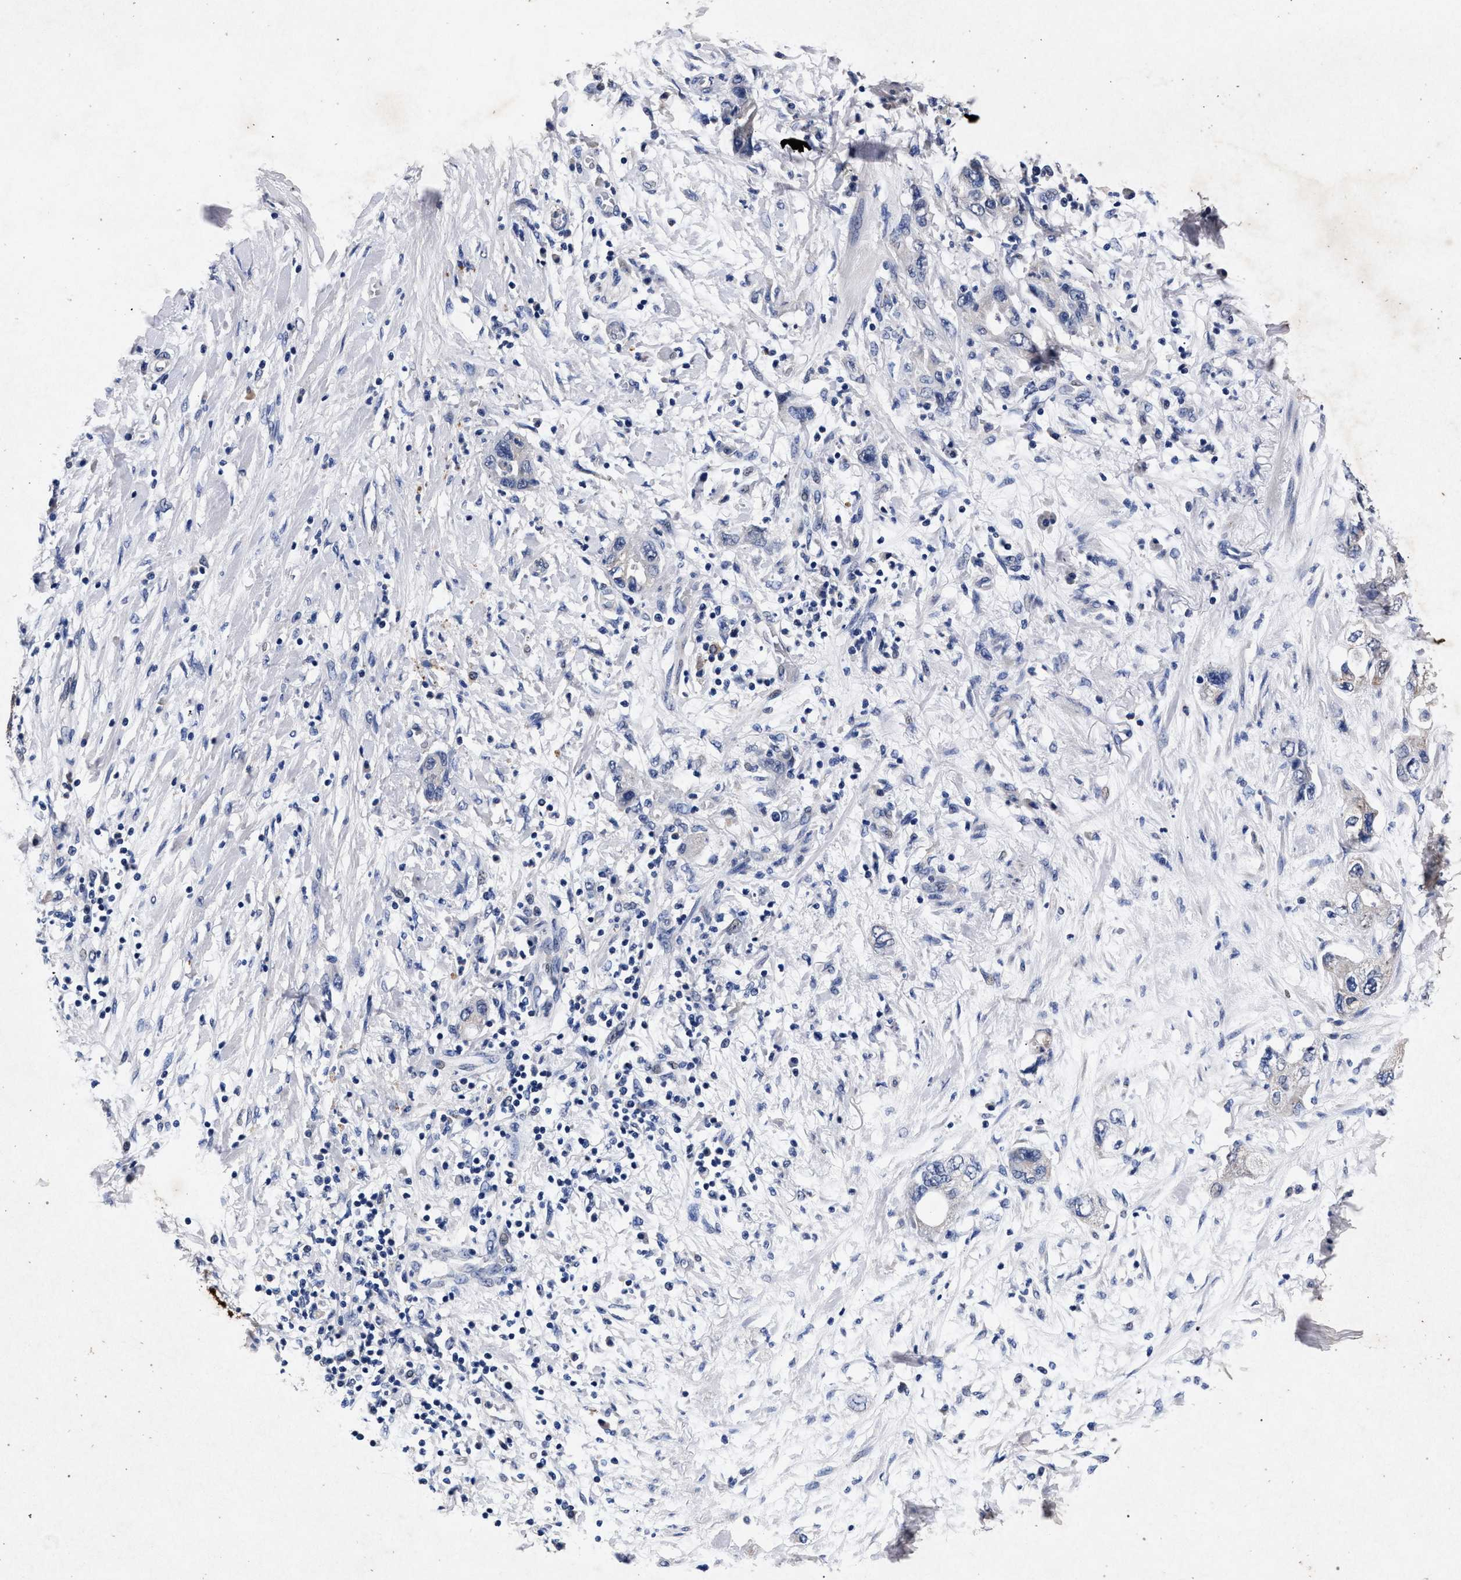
{"staining": {"intensity": "weak", "quantity": "<25%", "location": "cytoplasmic/membranous"}, "tissue": "pancreatic cancer", "cell_type": "Tumor cells", "image_type": "cancer", "snomed": [{"axis": "morphology", "description": "Adenocarcinoma, NOS"}, {"axis": "topography", "description": "Pancreas"}], "caption": "High magnification brightfield microscopy of pancreatic cancer stained with DAB (3,3'-diaminobenzidine) (brown) and counterstained with hematoxylin (blue): tumor cells show no significant staining.", "gene": "ATP1A2", "patient": {"sex": "female", "age": 73}}